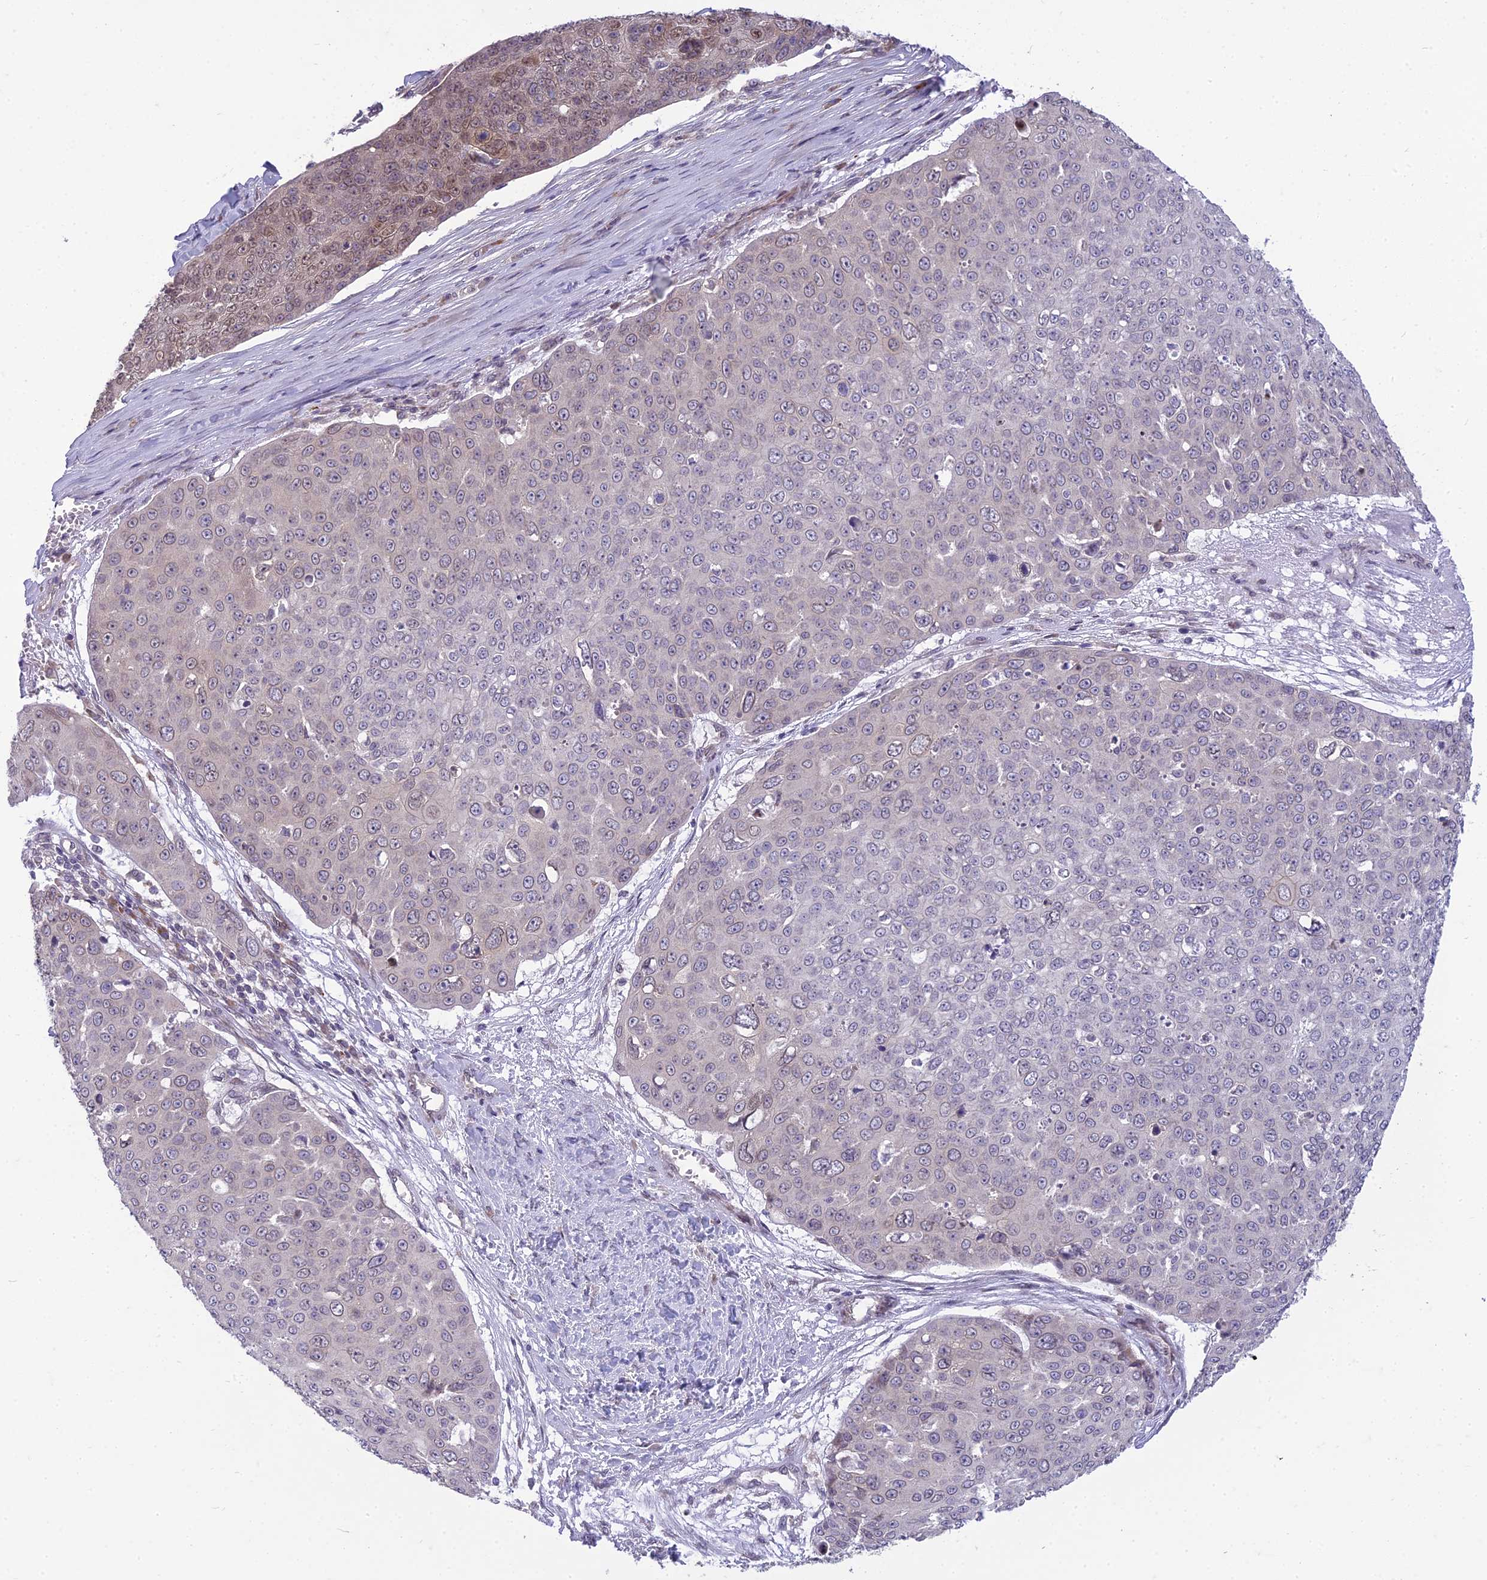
{"staining": {"intensity": "weak", "quantity": "<25%", "location": "nuclear"}, "tissue": "skin cancer", "cell_type": "Tumor cells", "image_type": "cancer", "snomed": [{"axis": "morphology", "description": "Squamous cell carcinoma, NOS"}, {"axis": "topography", "description": "Skin"}], "caption": "Tumor cells are negative for brown protein staining in skin cancer (squamous cell carcinoma). Nuclei are stained in blue.", "gene": "DTX2", "patient": {"sex": "male", "age": 71}}